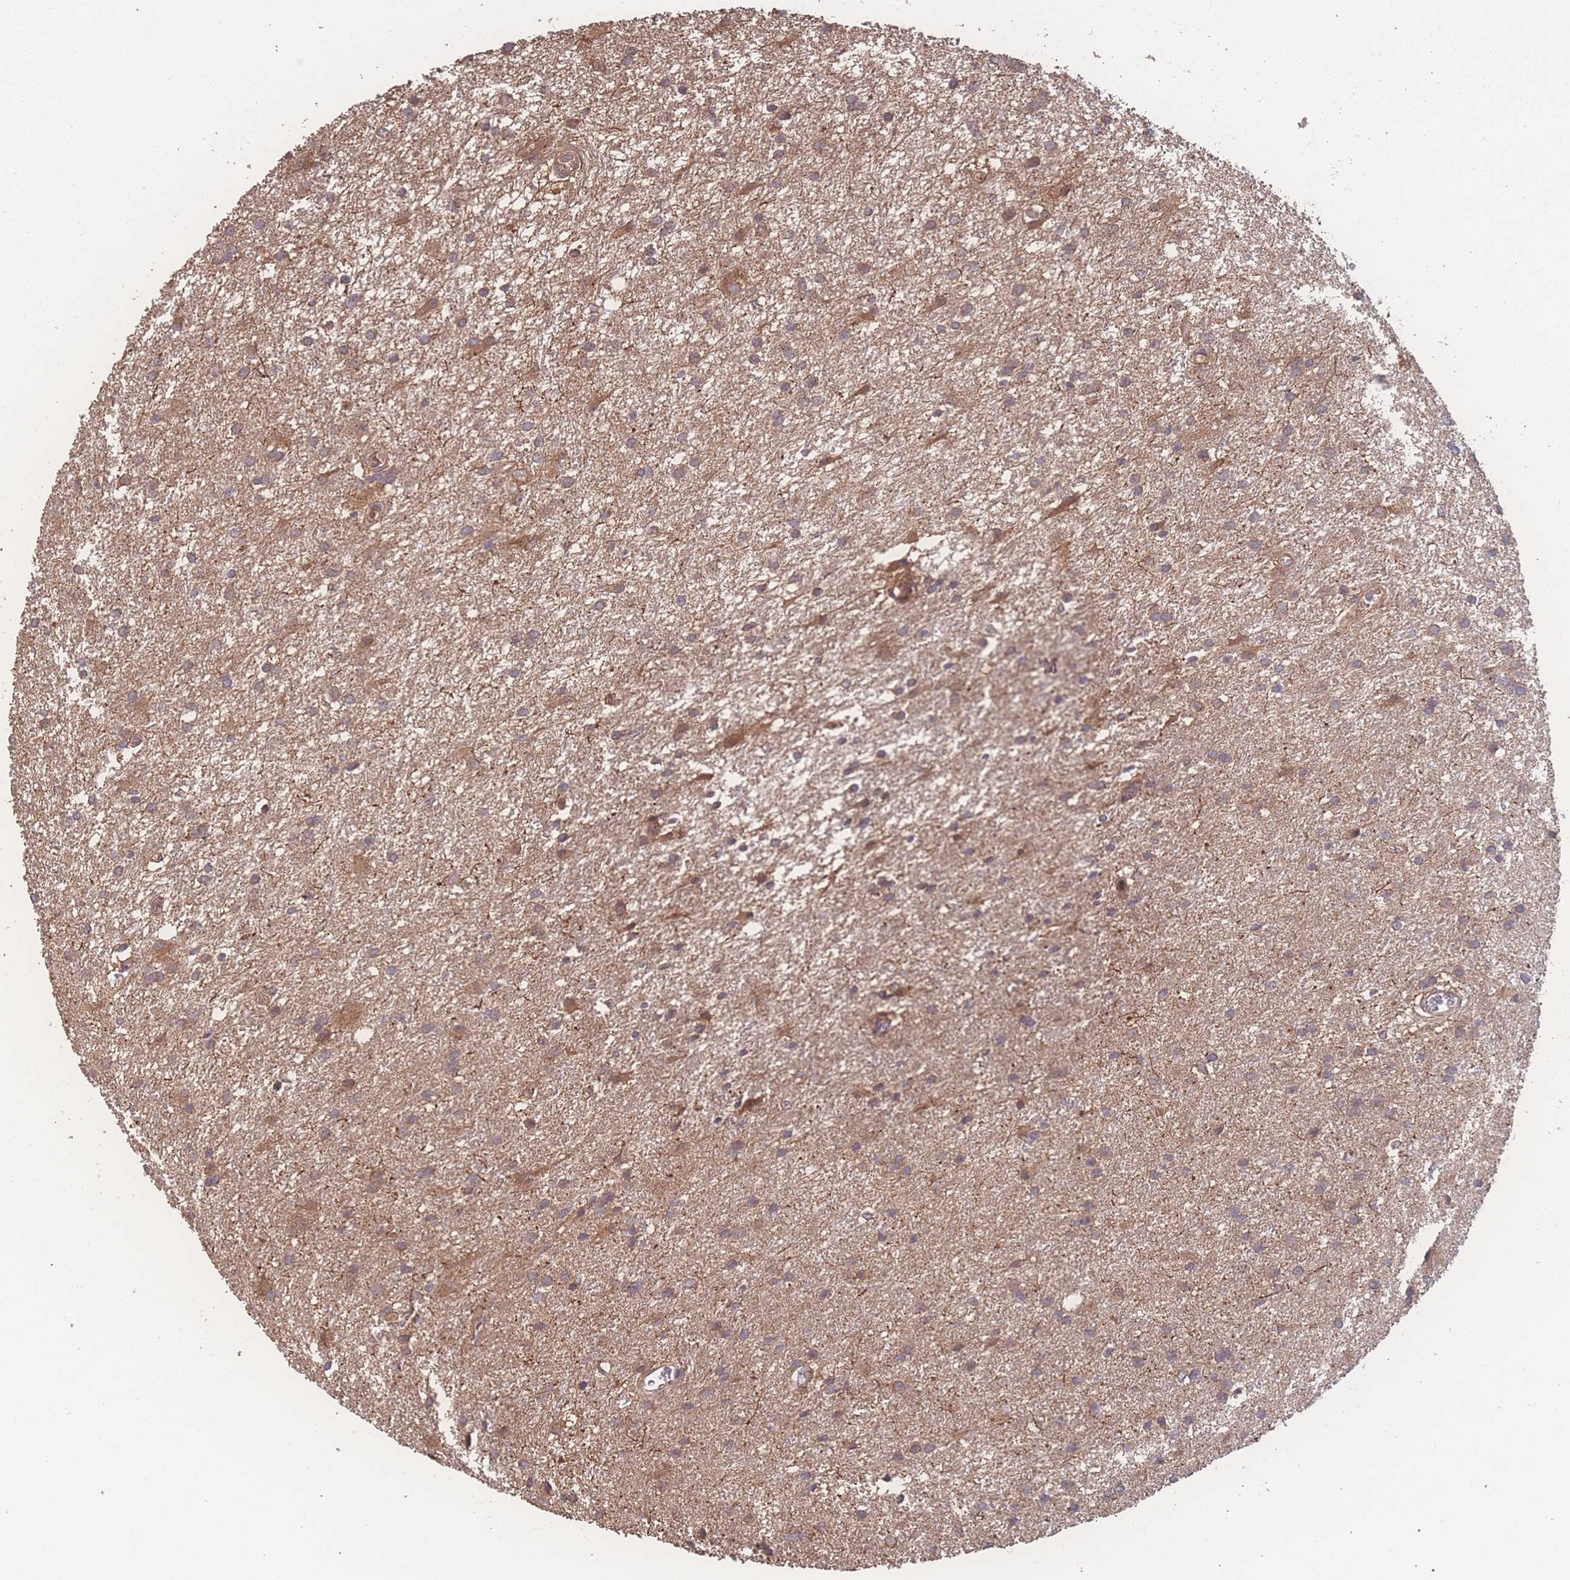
{"staining": {"intensity": "moderate", "quantity": "25%-75%", "location": "cytoplasmic/membranous"}, "tissue": "glioma", "cell_type": "Tumor cells", "image_type": "cancer", "snomed": [{"axis": "morphology", "description": "Glioma, malignant, High grade"}, {"axis": "topography", "description": "Brain"}], "caption": "A high-resolution micrograph shows immunohistochemistry (IHC) staining of glioma, which exhibits moderate cytoplasmic/membranous positivity in about 25%-75% of tumor cells. (IHC, brightfield microscopy, high magnification).", "gene": "ATXN10", "patient": {"sex": "female", "age": 50}}